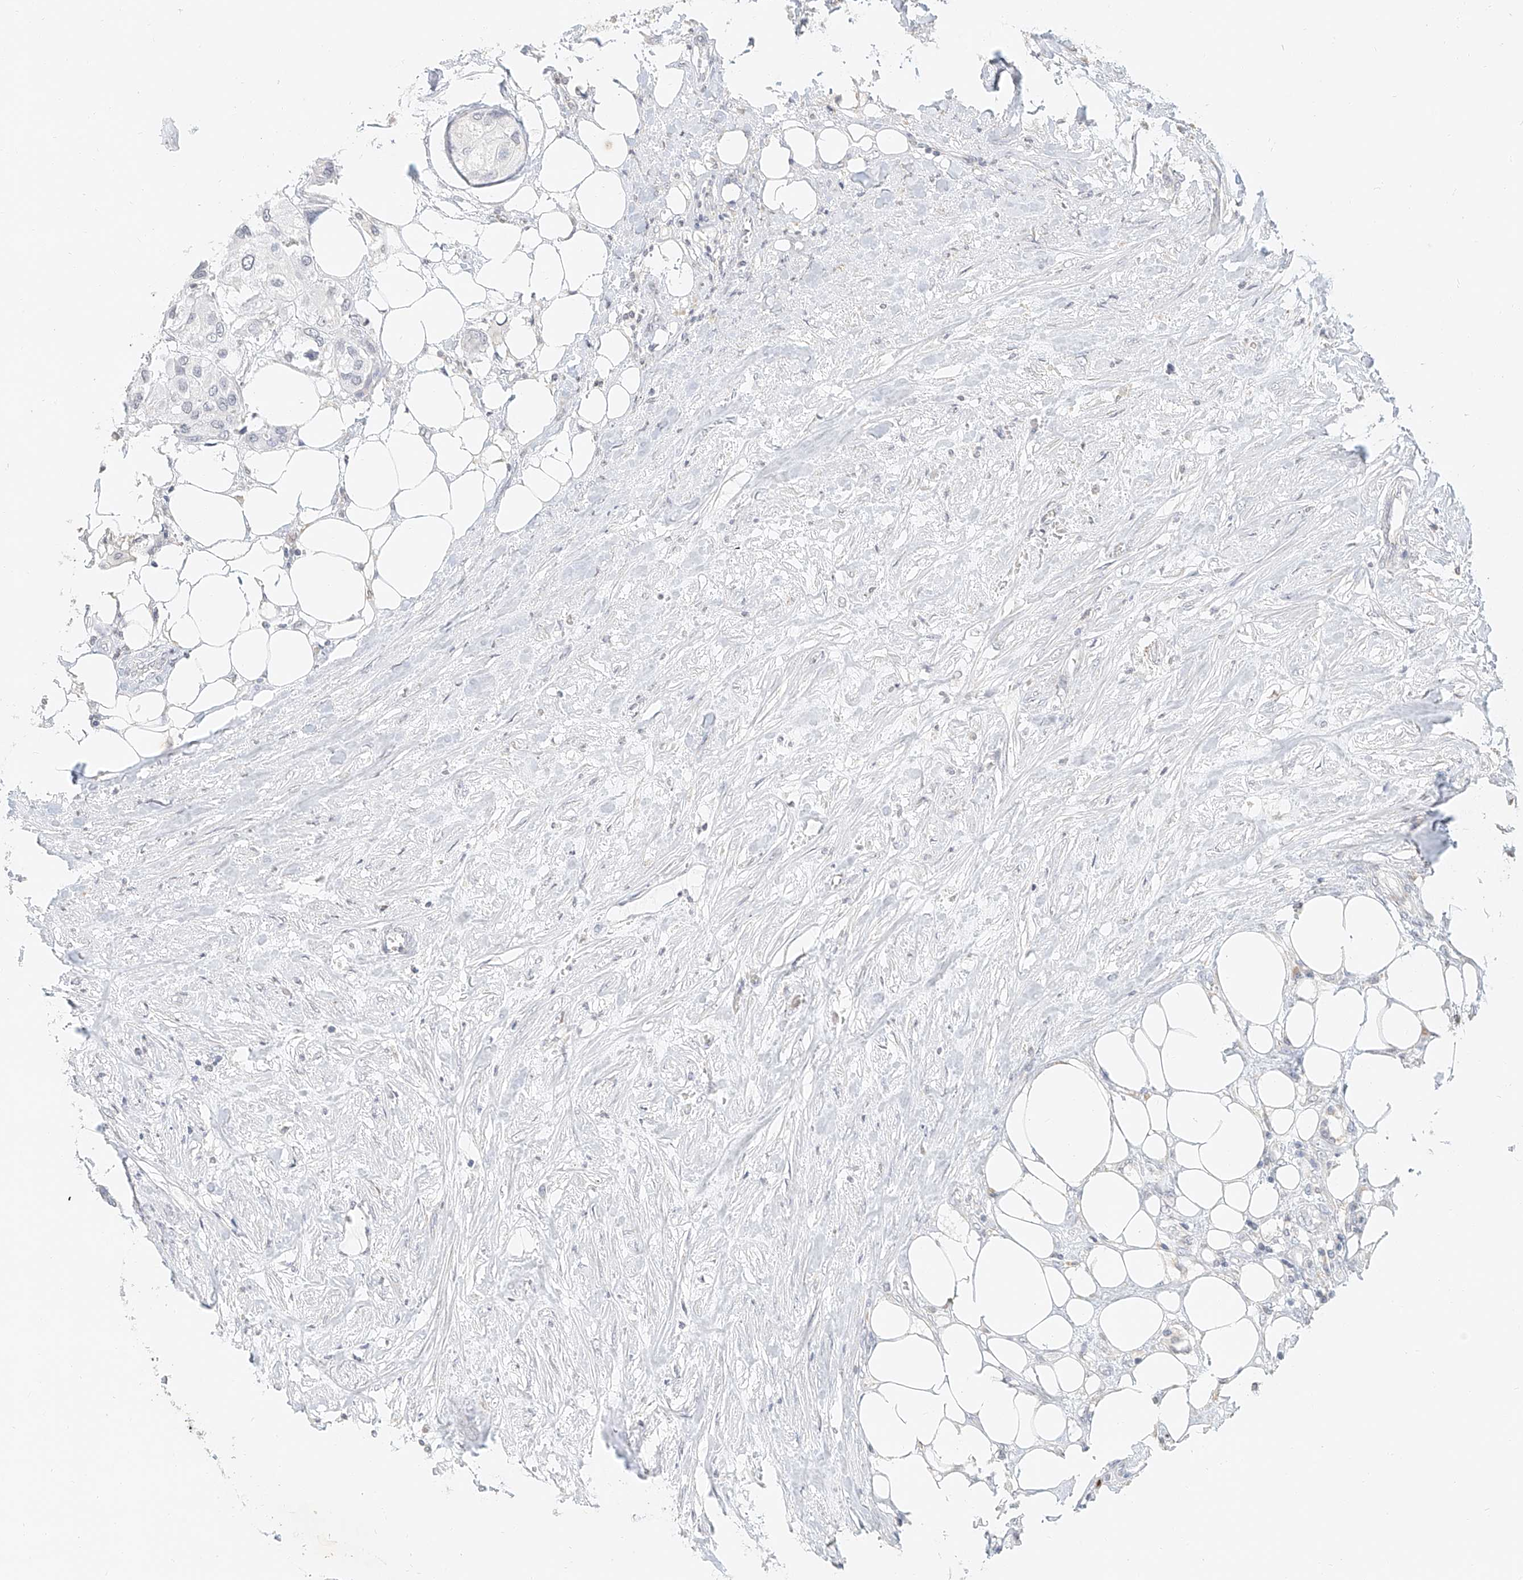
{"staining": {"intensity": "negative", "quantity": "none", "location": "none"}, "tissue": "urothelial cancer", "cell_type": "Tumor cells", "image_type": "cancer", "snomed": [{"axis": "morphology", "description": "Urothelial carcinoma, High grade"}, {"axis": "topography", "description": "Urinary bladder"}], "caption": "Immunohistochemical staining of high-grade urothelial carcinoma demonstrates no significant expression in tumor cells.", "gene": "CXorf58", "patient": {"sex": "male", "age": 64}}